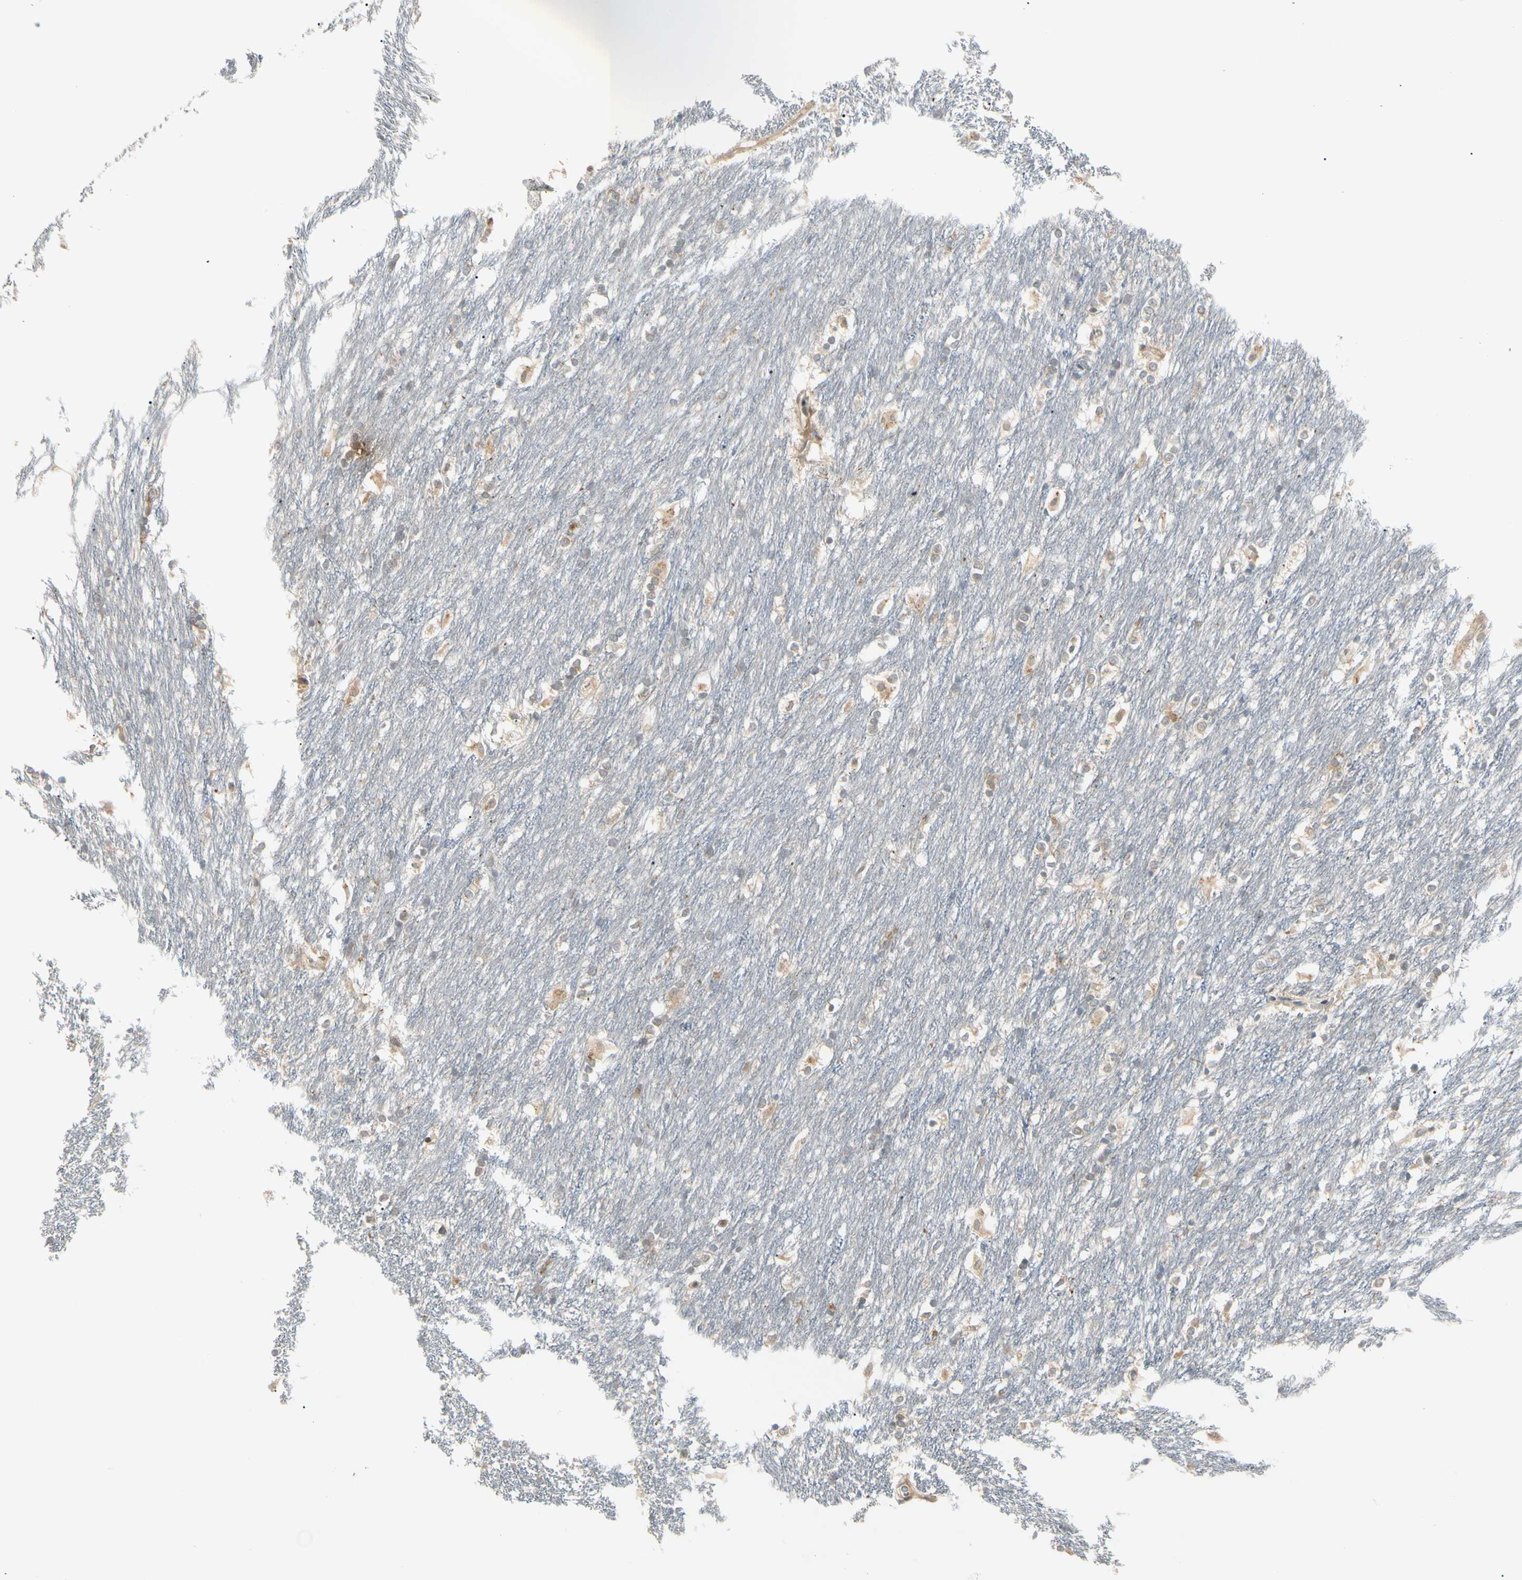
{"staining": {"intensity": "negative", "quantity": "none", "location": "none"}, "tissue": "caudate", "cell_type": "Glial cells", "image_type": "normal", "snomed": [{"axis": "morphology", "description": "Normal tissue, NOS"}, {"axis": "topography", "description": "Lateral ventricle wall"}], "caption": "Glial cells are negative for brown protein staining in unremarkable caudate. The staining is performed using DAB brown chromogen with nuclei counter-stained in using hematoxylin.", "gene": "F2R", "patient": {"sex": "female", "age": 19}}